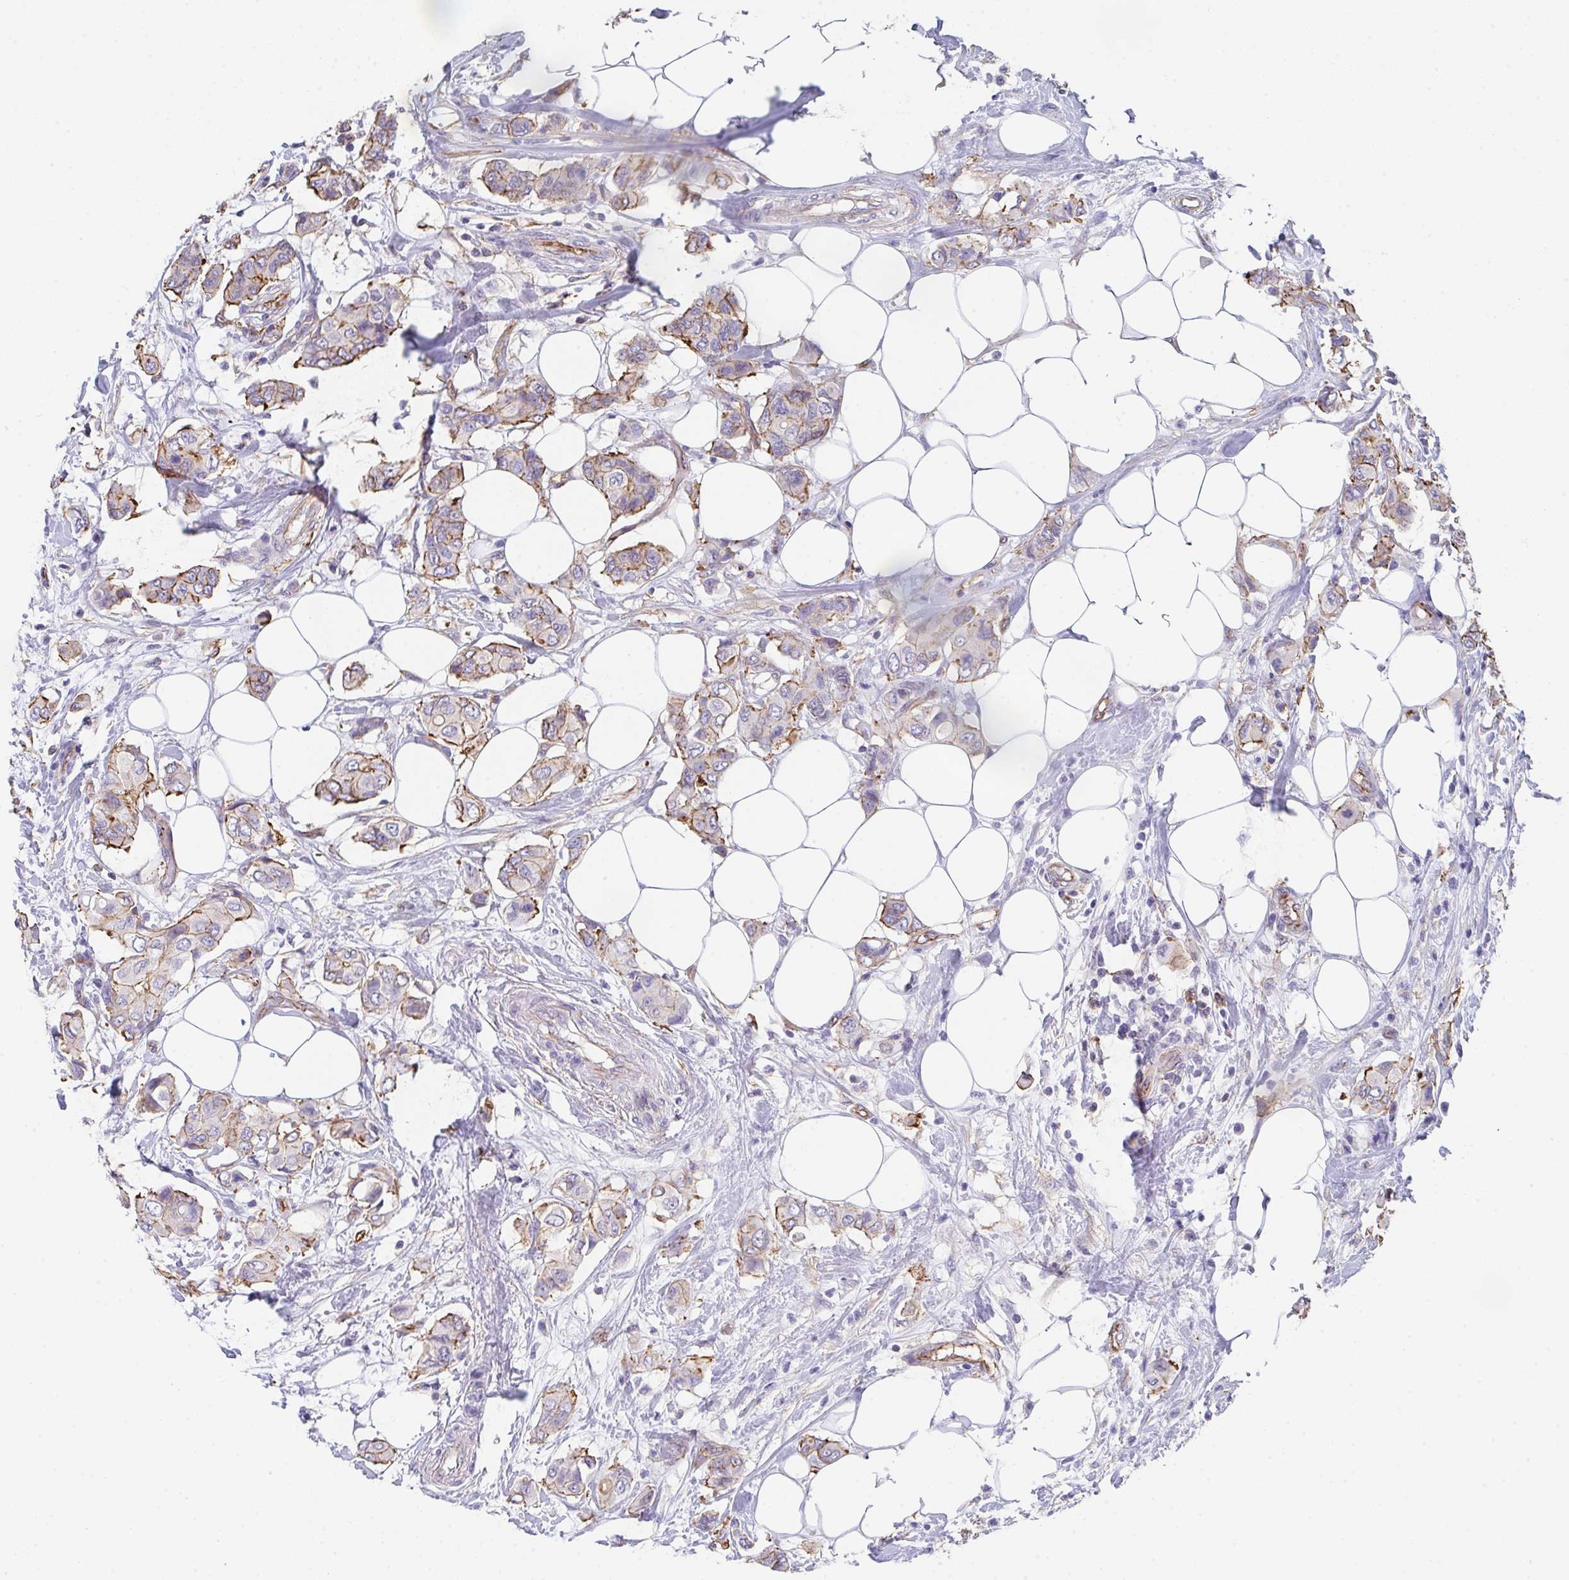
{"staining": {"intensity": "moderate", "quantity": "25%-75%", "location": "cytoplasmic/membranous"}, "tissue": "breast cancer", "cell_type": "Tumor cells", "image_type": "cancer", "snomed": [{"axis": "morphology", "description": "Lobular carcinoma"}, {"axis": "topography", "description": "Breast"}], "caption": "Protein staining exhibits moderate cytoplasmic/membranous positivity in about 25%-75% of tumor cells in breast cancer (lobular carcinoma).", "gene": "DBN1", "patient": {"sex": "female", "age": 51}}